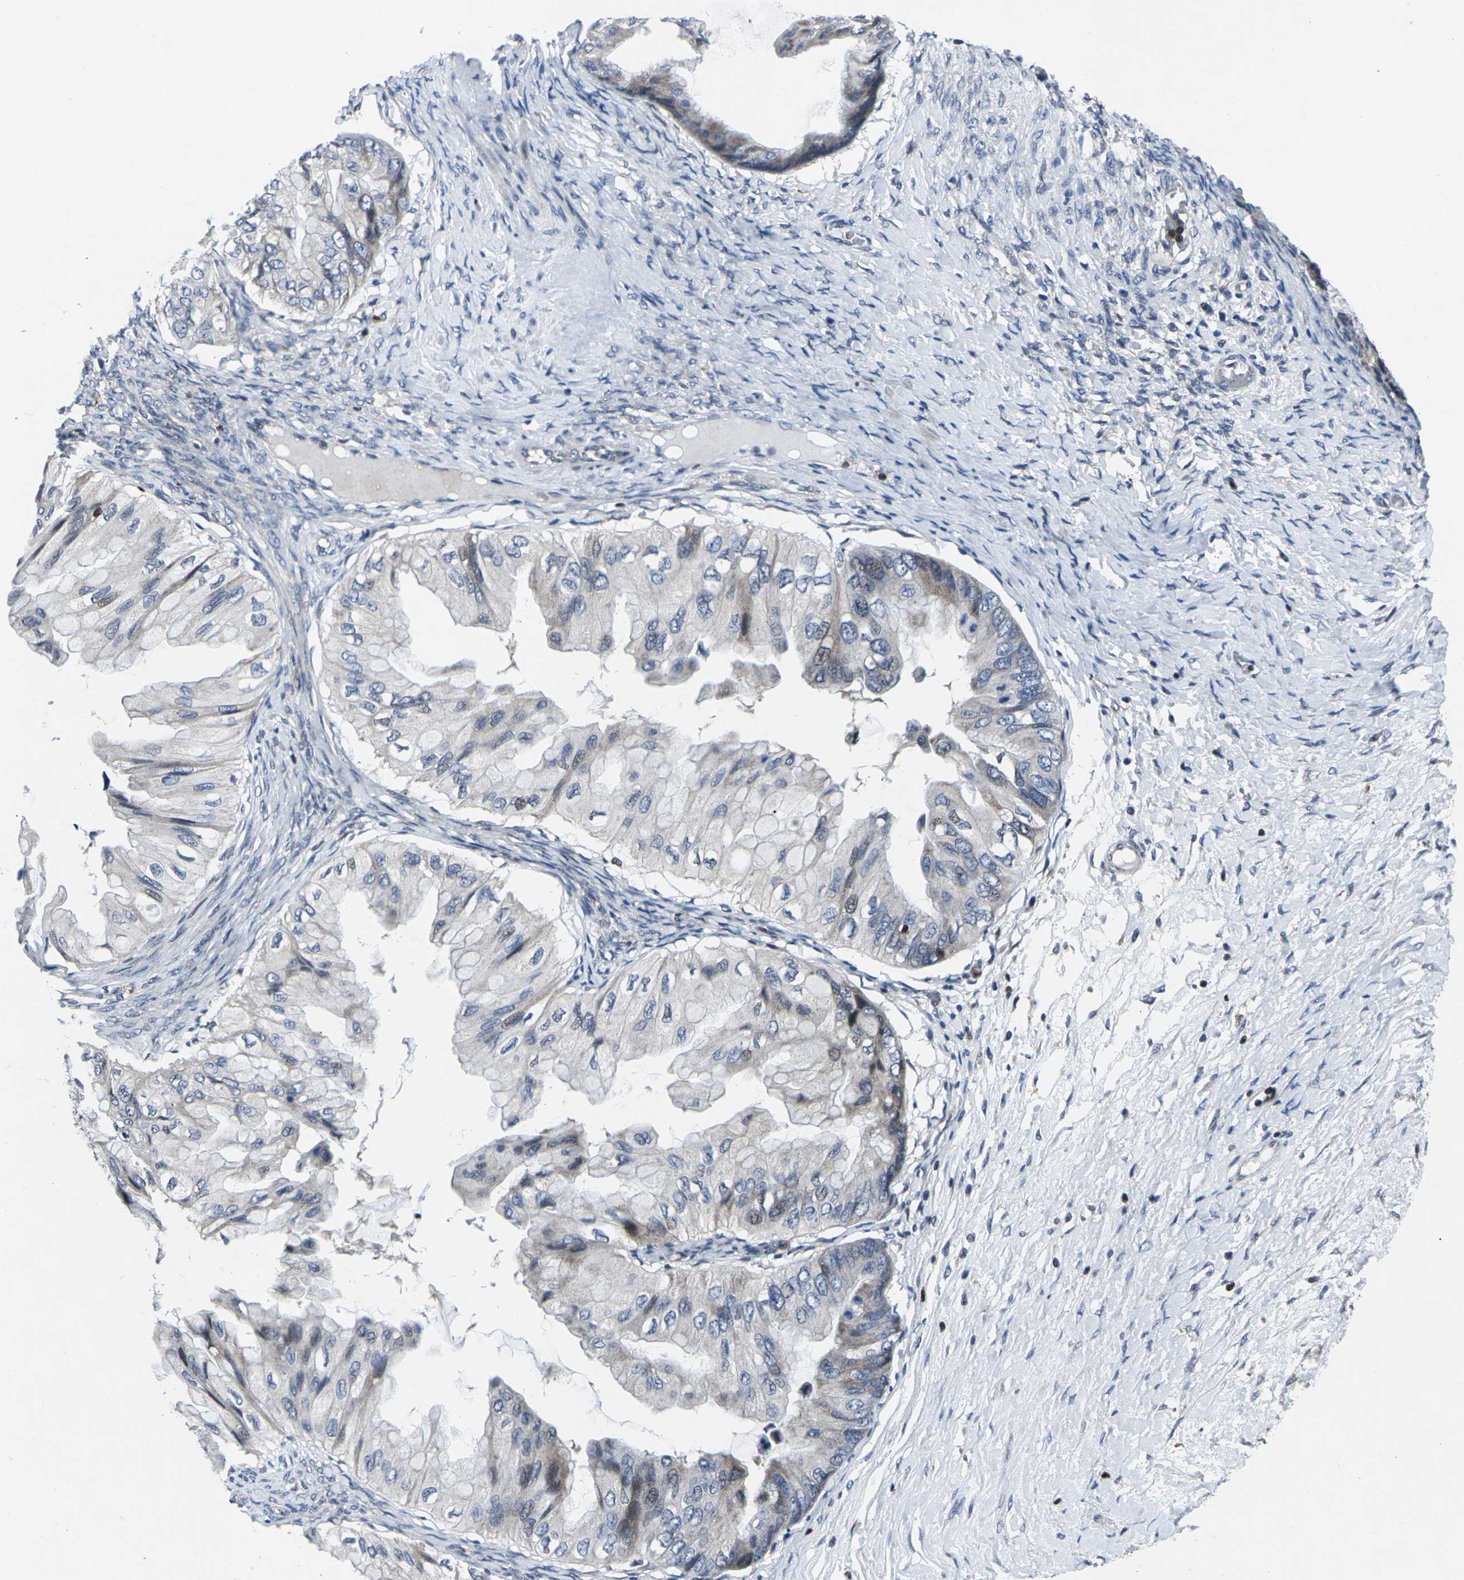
{"staining": {"intensity": "weak", "quantity": "25%-75%", "location": "cytoplasmic/membranous"}, "tissue": "ovarian cancer", "cell_type": "Tumor cells", "image_type": "cancer", "snomed": [{"axis": "morphology", "description": "Cystadenocarcinoma, mucinous, NOS"}, {"axis": "topography", "description": "Ovary"}], "caption": "A brown stain highlights weak cytoplasmic/membranous staining of a protein in human ovarian cancer tumor cells.", "gene": "STAT4", "patient": {"sex": "female", "age": 61}}